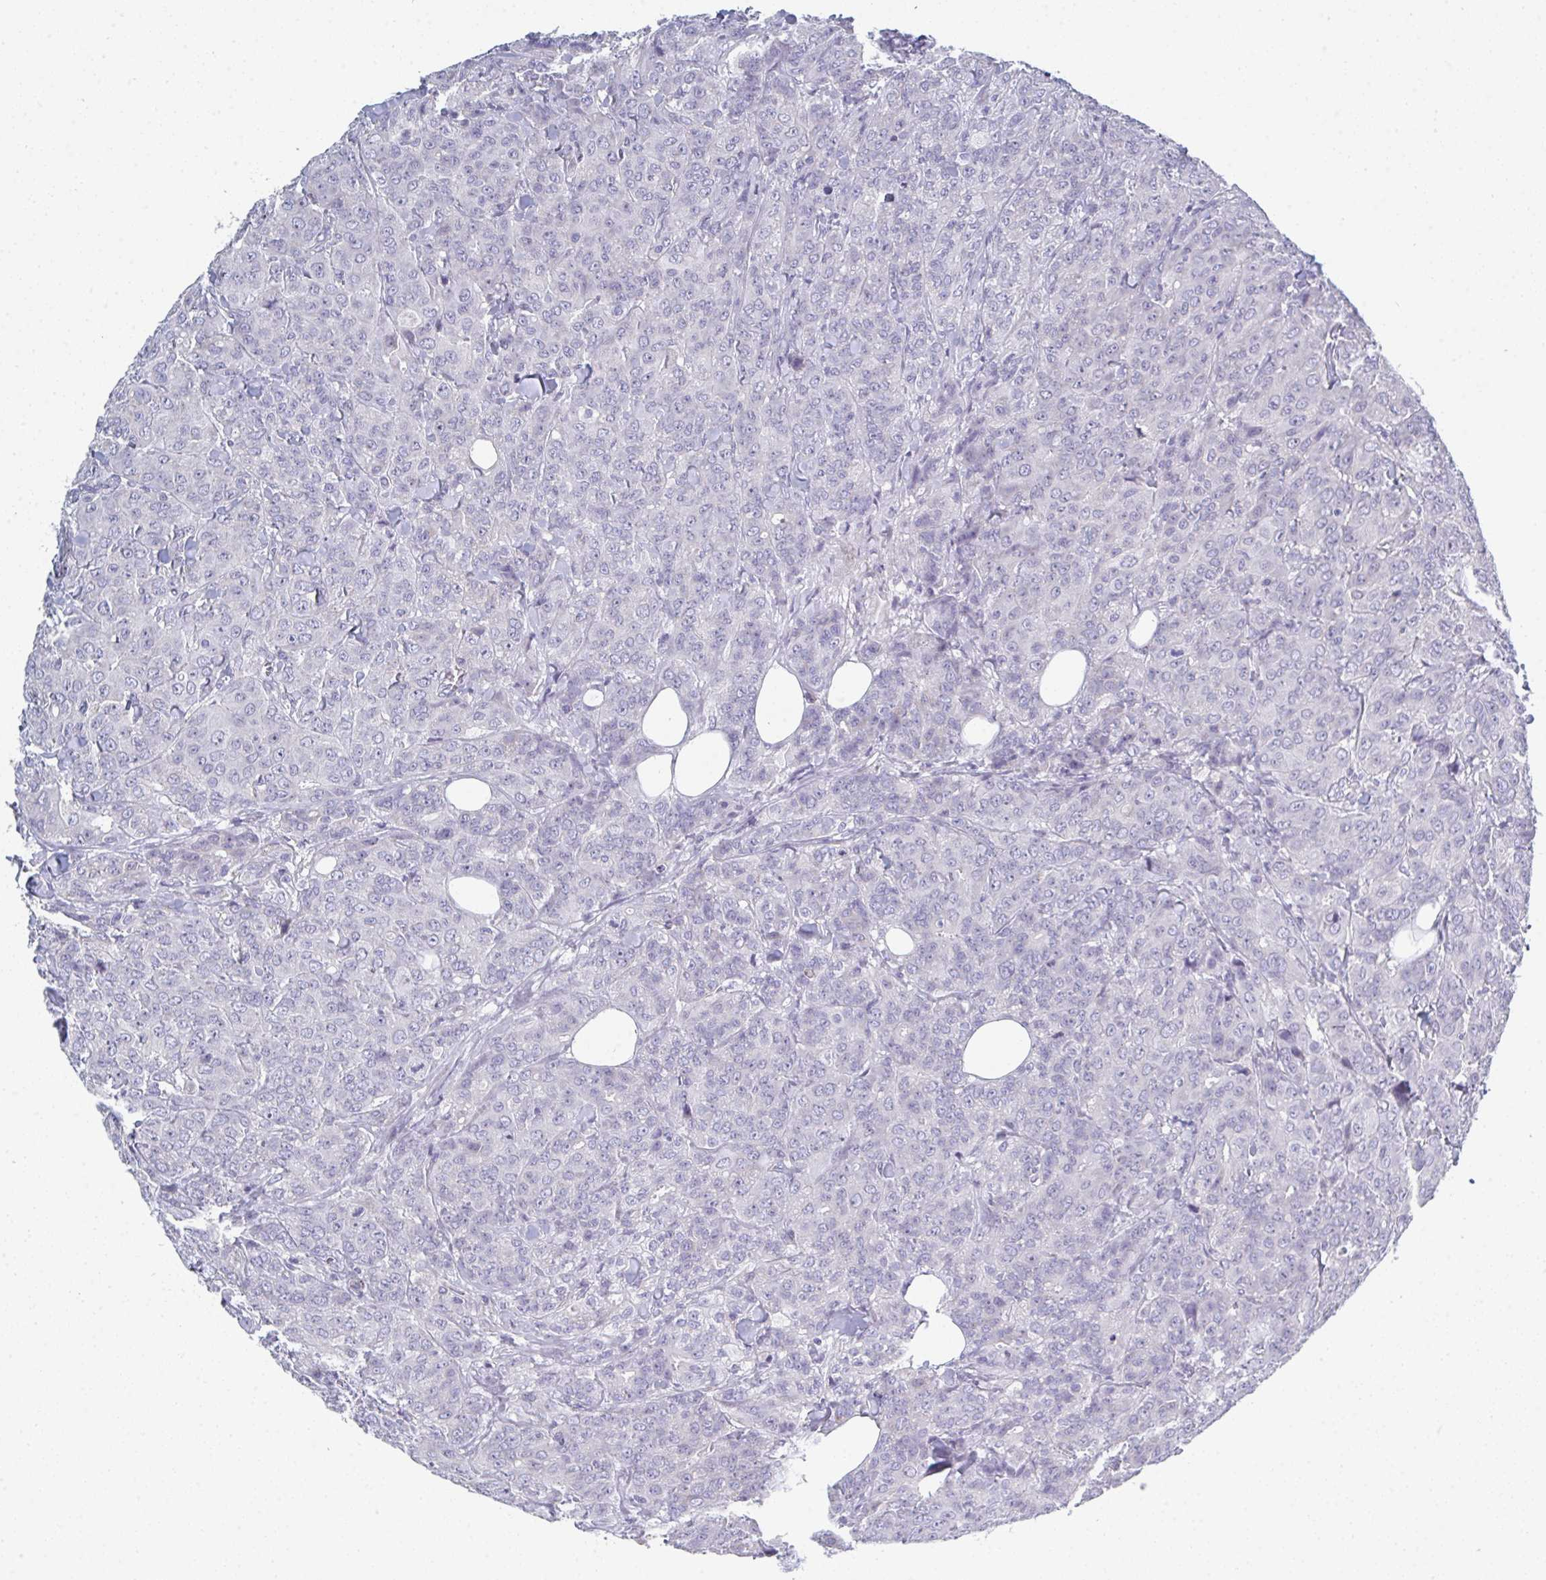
{"staining": {"intensity": "negative", "quantity": "none", "location": "none"}, "tissue": "breast cancer", "cell_type": "Tumor cells", "image_type": "cancer", "snomed": [{"axis": "morphology", "description": "Normal tissue, NOS"}, {"axis": "morphology", "description": "Duct carcinoma"}, {"axis": "topography", "description": "Breast"}], "caption": "Tumor cells are negative for brown protein staining in breast cancer (infiltrating ductal carcinoma).", "gene": "HGFAC", "patient": {"sex": "female", "age": 43}}